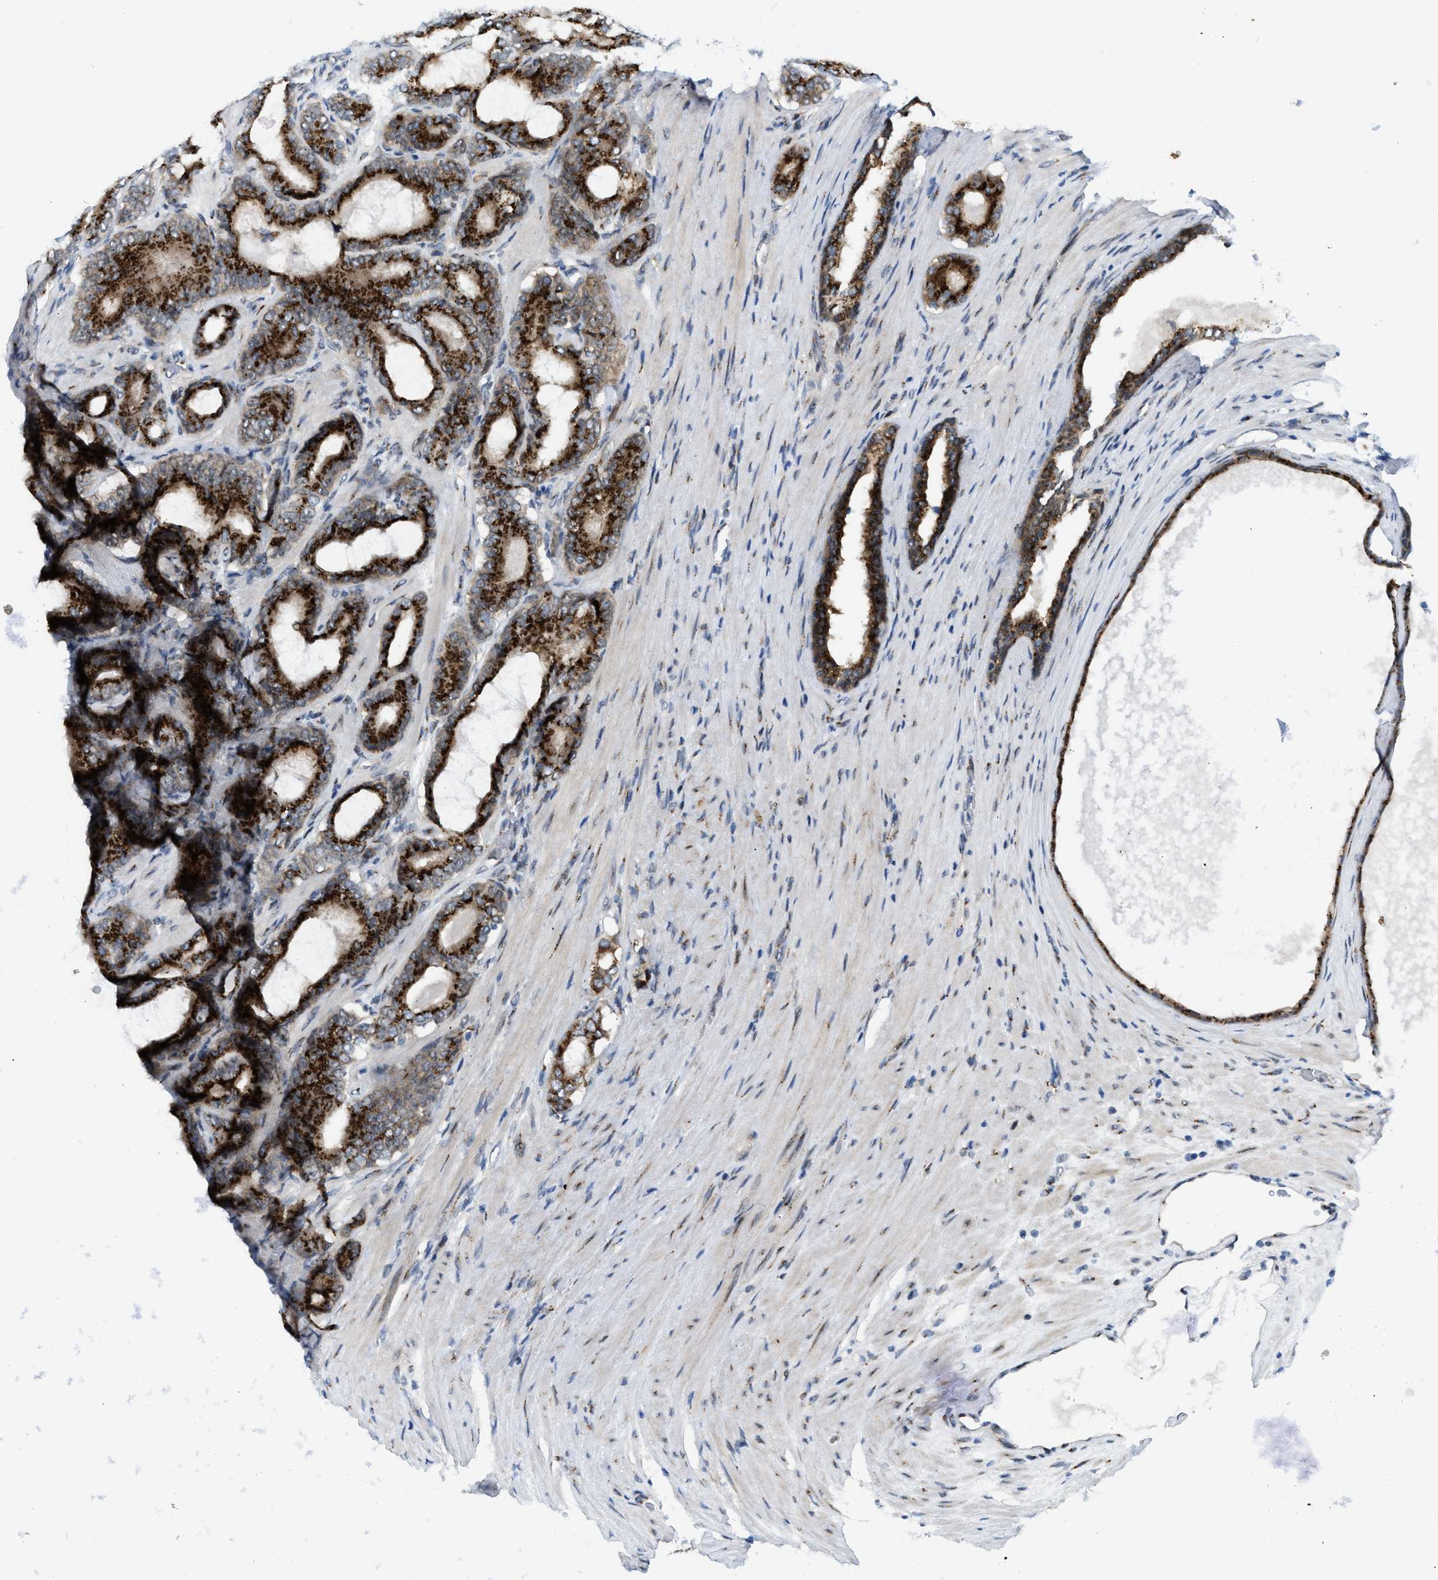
{"staining": {"intensity": "strong", "quantity": ">75%", "location": "cytoplasmic/membranous"}, "tissue": "prostate cancer", "cell_type": "Tumor cells", "image_type": "cancer", "snomed": [{"axis": "morphology", "description": "Adenocarcinoma, High grade"}, {"axis": "topography", "description": "Prostate"}], "caption": "Immunohistochemistry image of prostate adenocarcinoma (high-grade) stained for a protein (brown), which demonstrates high levels of strong cytoplasmic/membranous staining in about >75% of tumor cells.", "gene": "SLC38A10", "patient": {"sex": "male", "age": 60}}